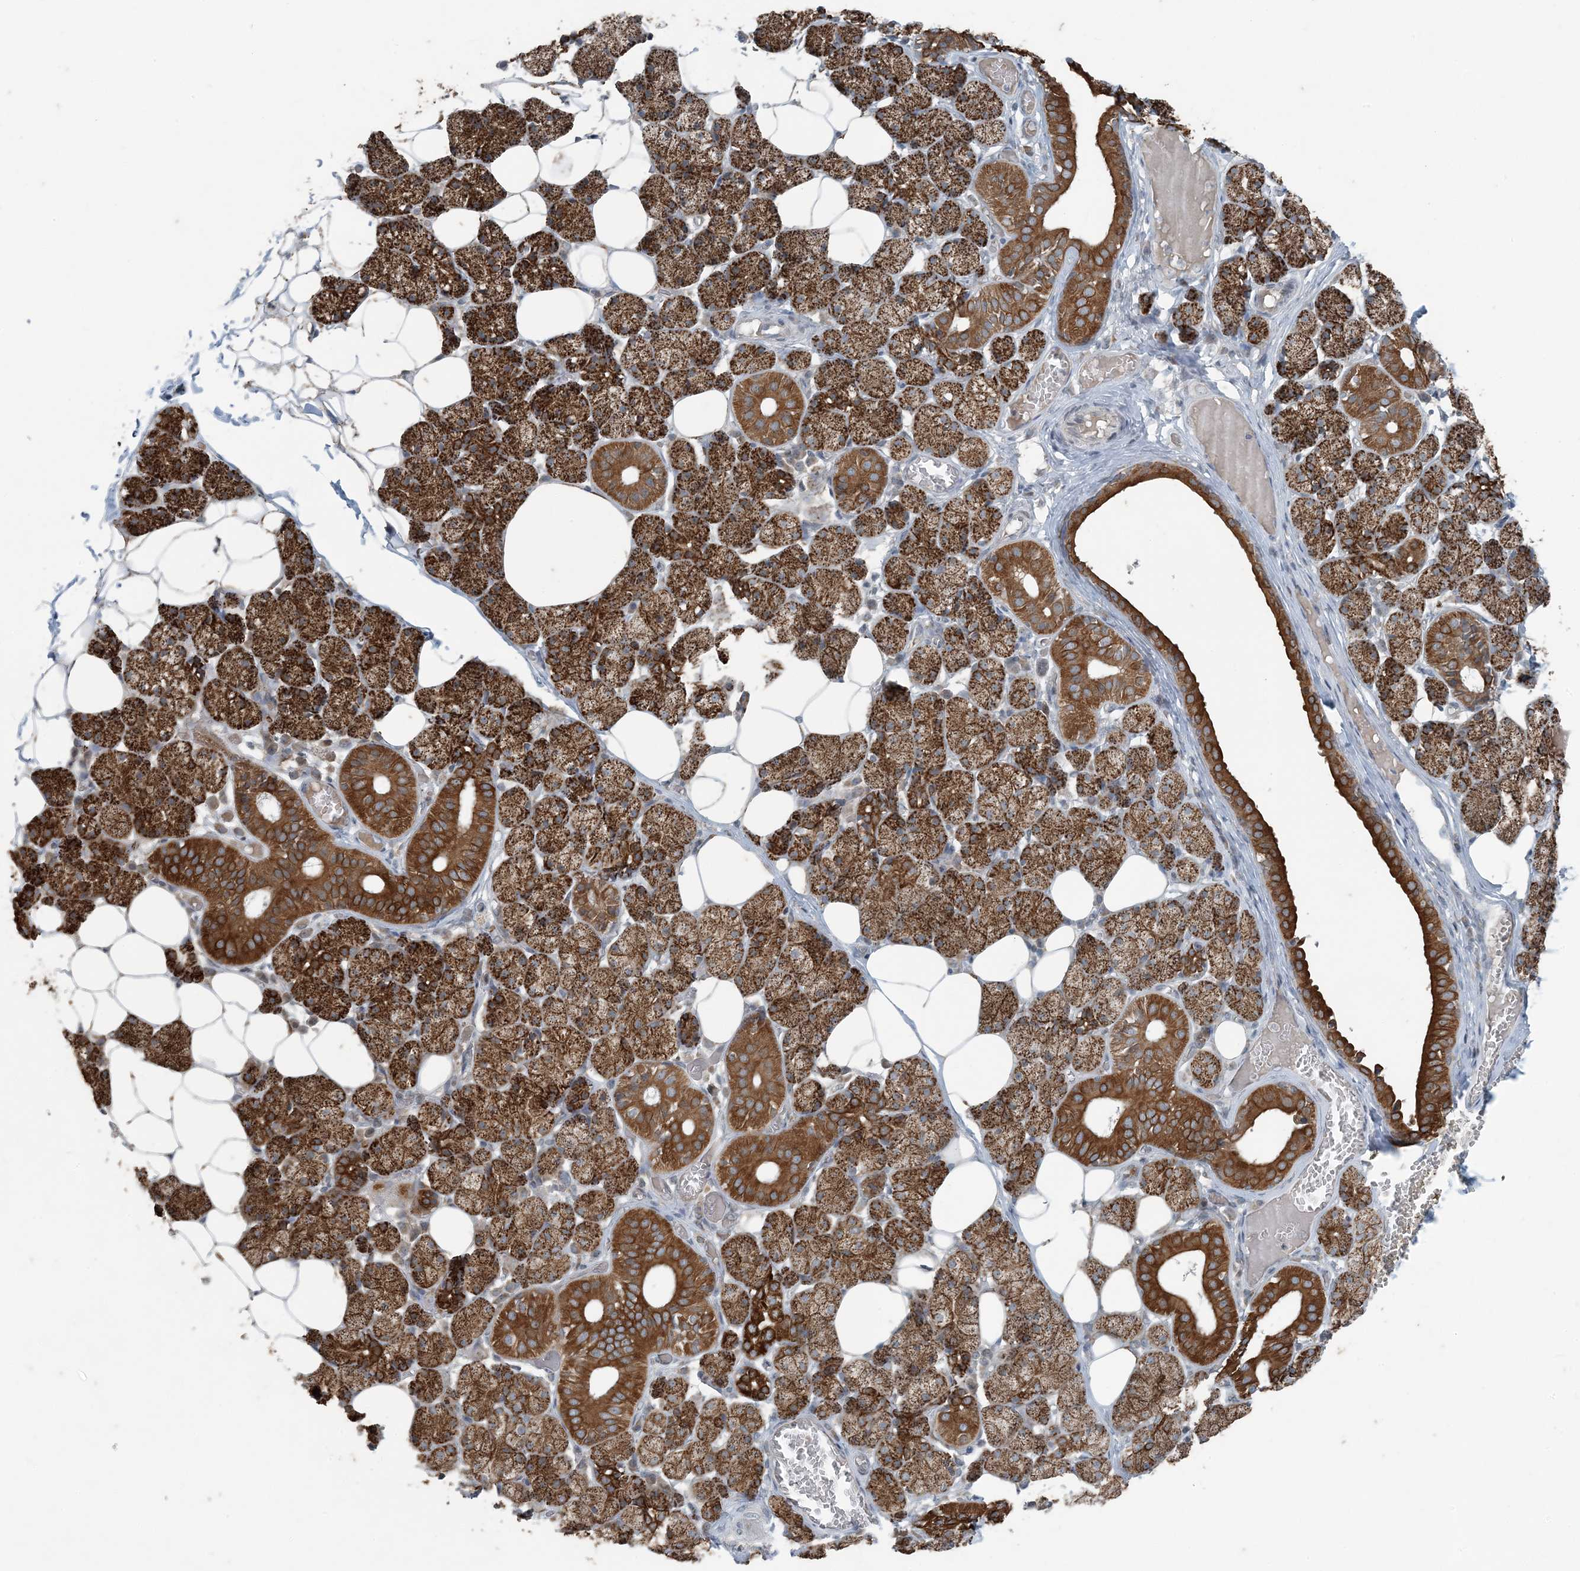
{"staining": {"intensity": "strong", "quantity": "25%-75%", "location": "cytoplasmic/membranous"}, "tissue": "salivary gland", "cell_type": "Glandular cells", "image_type": "normal", "snomed": [{"axis": "morphology", "description": "Normal tissue, NOS"}, {"axis": "topography", "description": "Salivary gland"}], "caption": "Brown immunohistochemical staining in normal human salivary gland displays strong cytoplasmic/membranous staining in about 25%-75% of glandular cells.", "gene": "PC", "patient": {"sex": "female", "age": 33}}